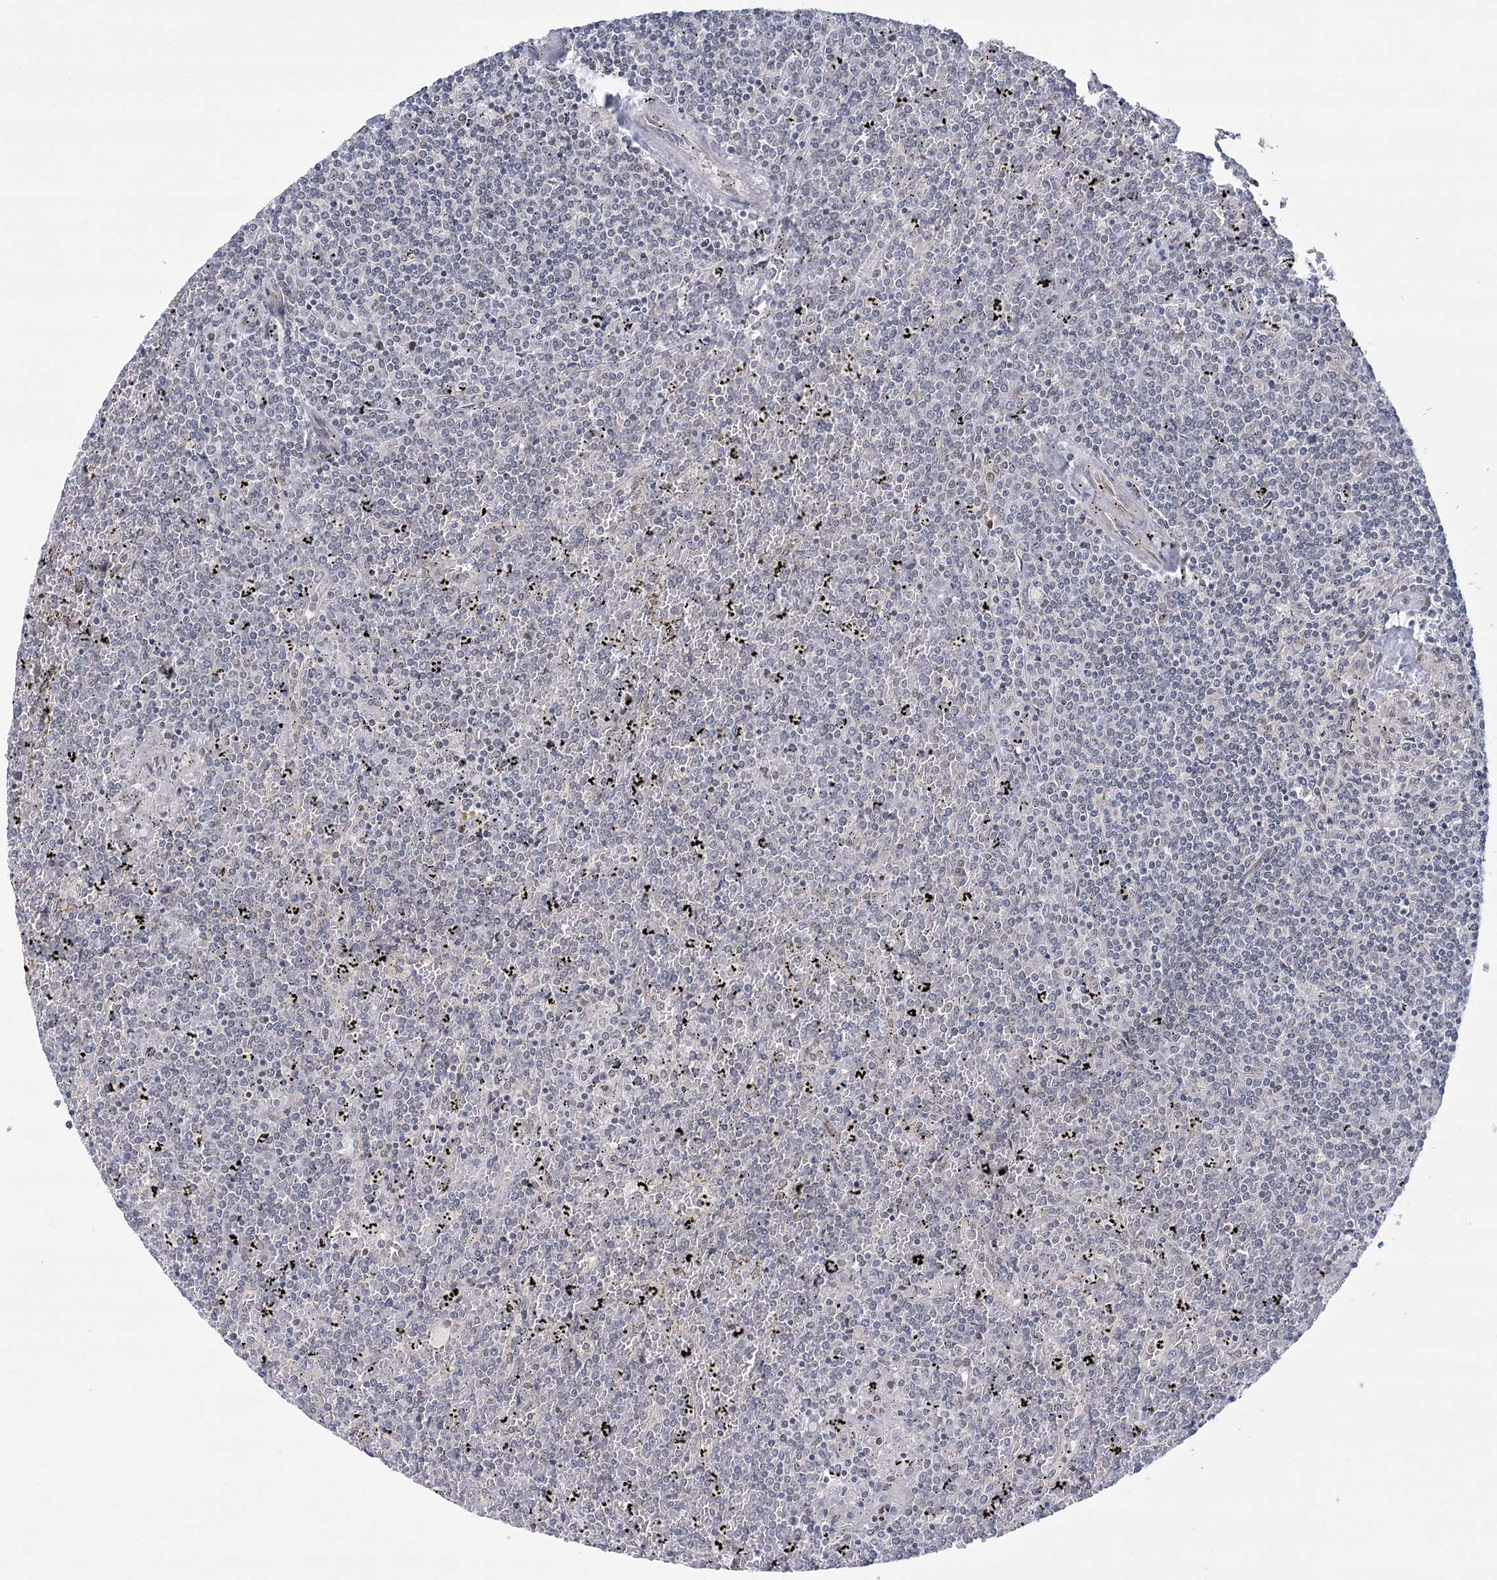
{"staining": {"intensity": "negative", "quantity": "none", "location": "none"}, "tissue": "lymphoma", "cell_type": "Tumor cells", "image_type": "cancer", "snomed": [{"axis": "morphology", "description": "Malignant lymphoma, non-Hodgkin's type, Low grade"}, {"axis": "topography", "description": "Spleen"}], "caption": "An IHC micrograph of lymphoma is shown. There is no staining in tumor cells of lymphoma.", "gene": "MED28", "patient": {"sex": "female", "age": 19}}